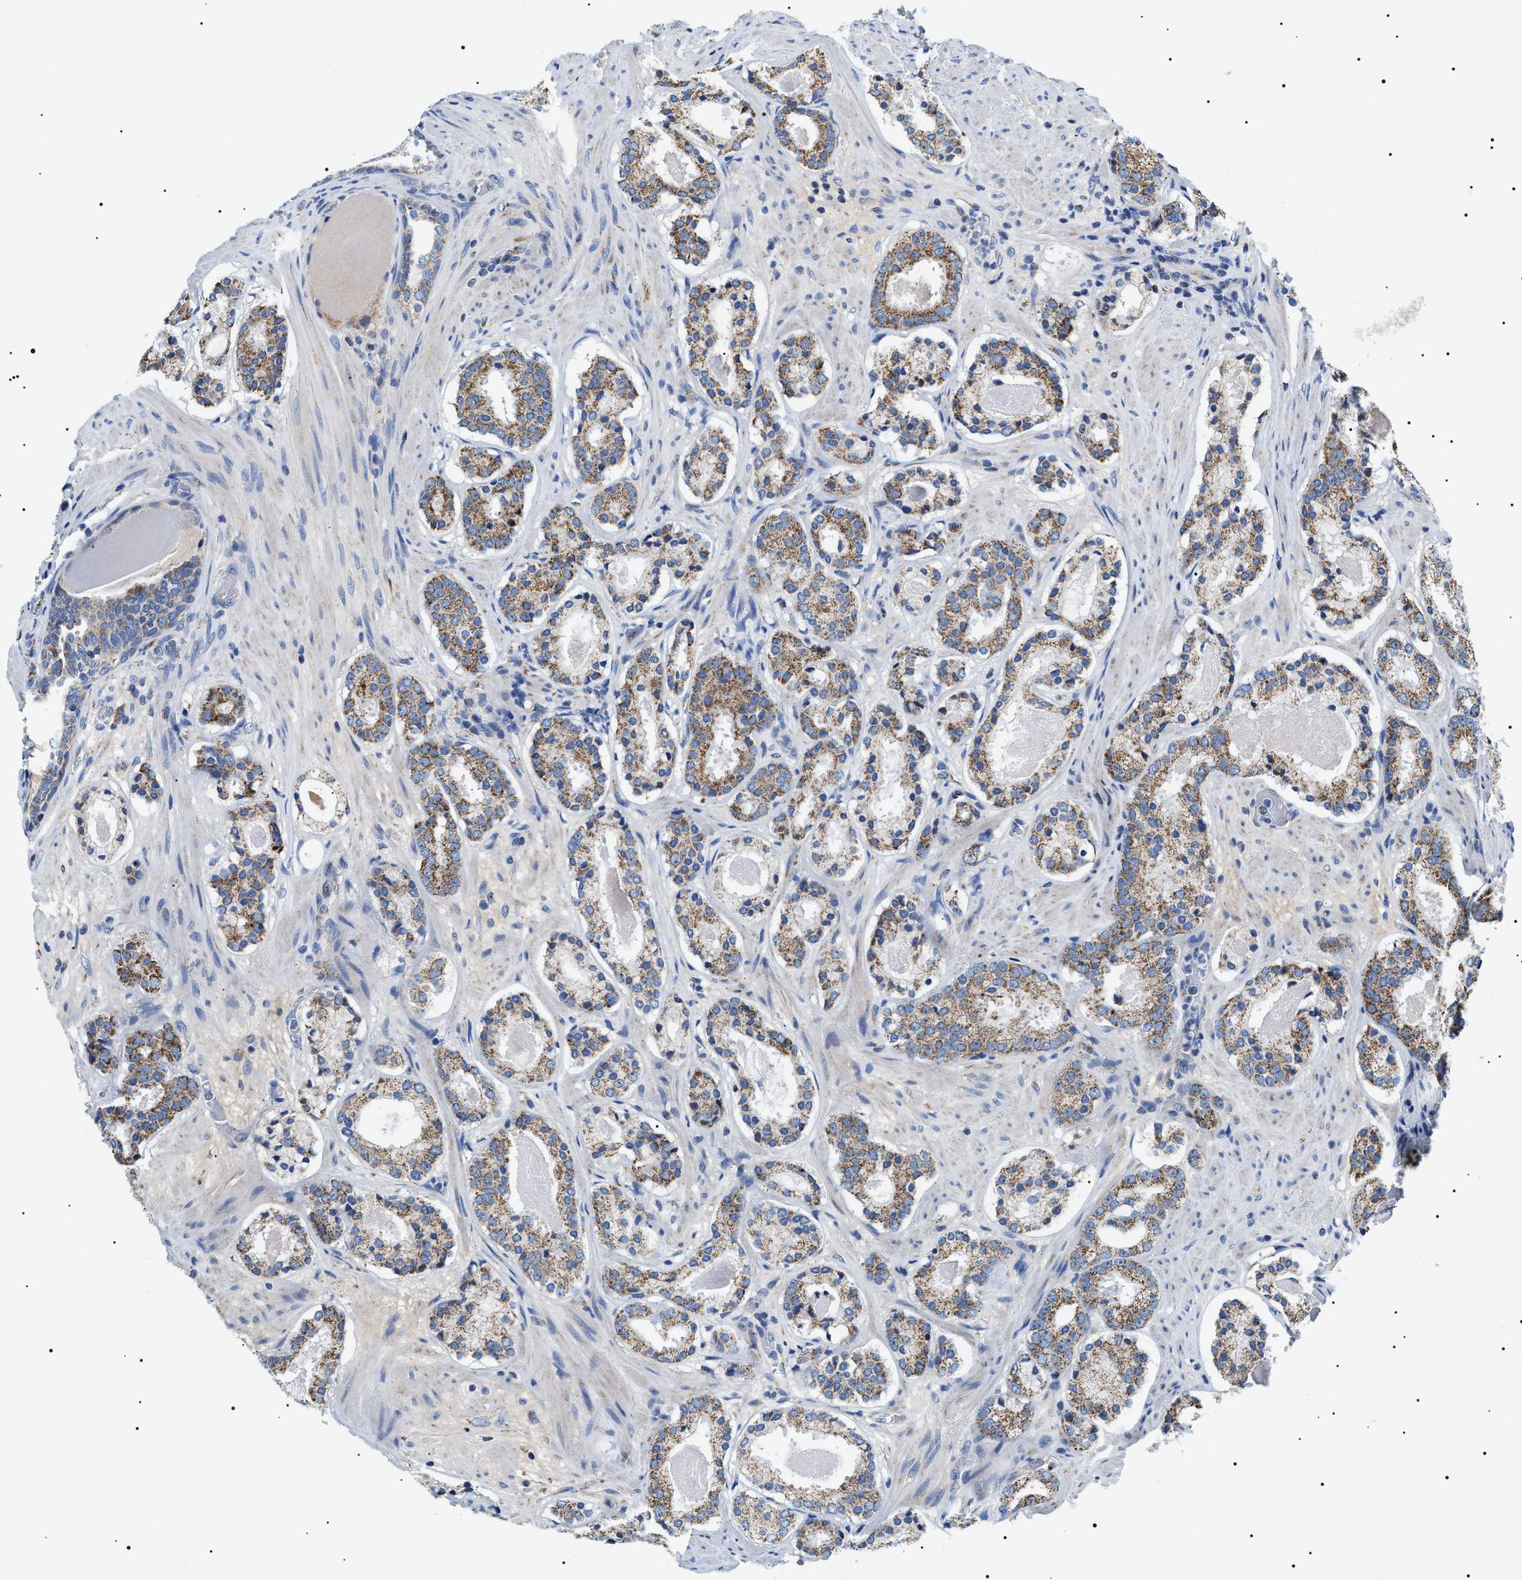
{"staining": {"intensity": "moderate", "quantity": ">75%", "location": "cytoplasmic/membranous"}, "tissue": "prostate cancer", "cell_type": "Tumor cells", "image_type": "cancer", "snomed": [{"axis": "morphology", "description": "Adenocarcinoma, Low grade"}, {"axis": "topography", "description": "Prostate"}], "caption": "A high-resolution photomicrograph shows IHC staining of prostate cancer (adenocarcinoma (low-grade)), which shows moderate cytoplasmic/membranous positivity in approximately >75% of tumor cells.", "gene": "OXSM", "patient": {"sex": "male", "age": 69}}